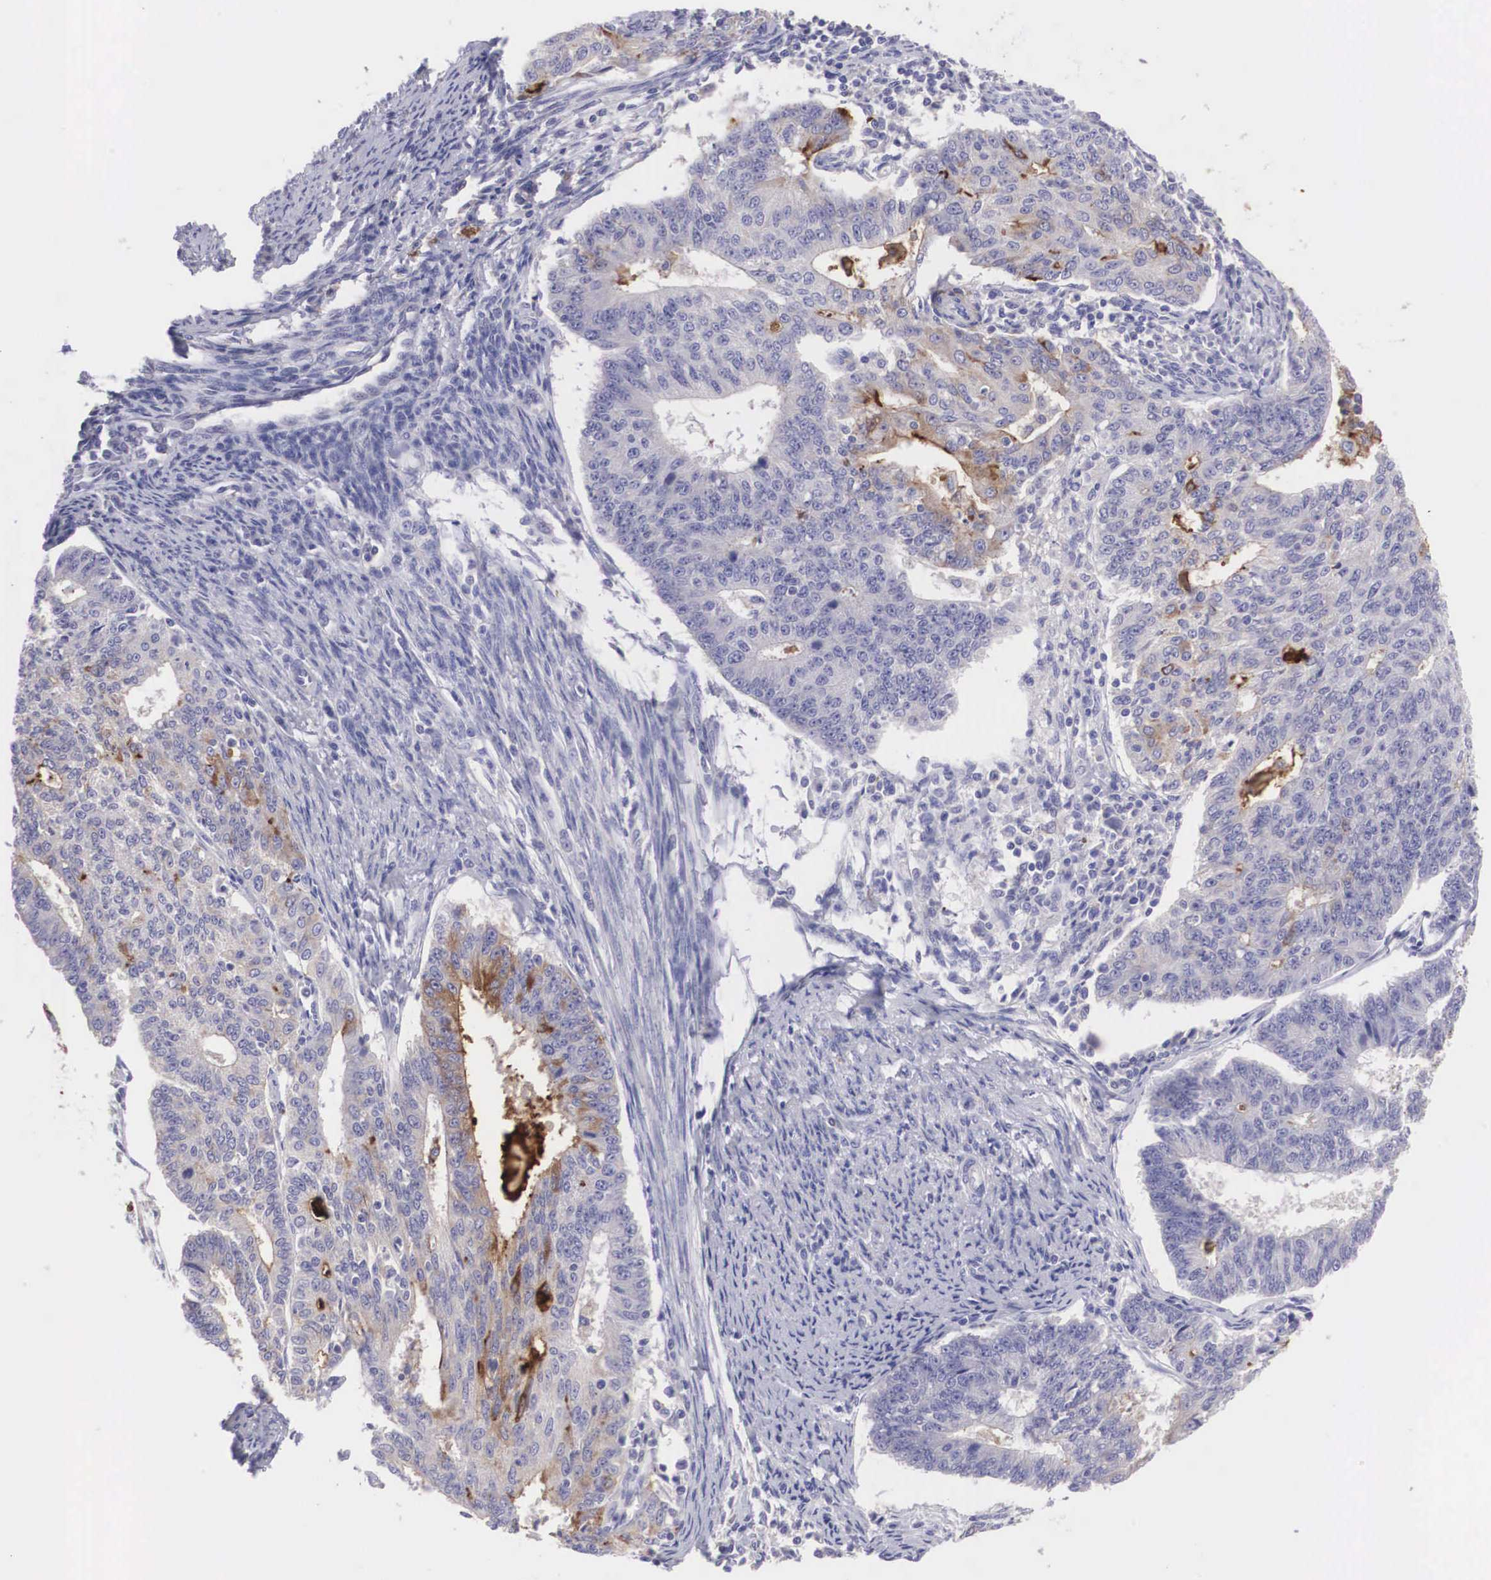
{"staining": {"intensity": "moderate", "quantity": "<25%", "location": "cytoplasmic/membranous"}, "tissue": "endometrial cancer", "cell_type": "Tumor cells", "image_type": "cancer", "snomed": [{"axis": "morphology", "description": "Adenocarcinoma, NOS"}, {"axis": "topography", "description": "Endometrium"}], "caption": "A high-resolution photomicrograph shows immunohistochemistry (IHC) staining of endometrial cancer (adenocarcinoma), which exhibits moderate cytoplasmic/membranous expression in approximately <25% of tumor cells.", "gene": "CLU", "patient": {"sex": "female", "age": 56}}